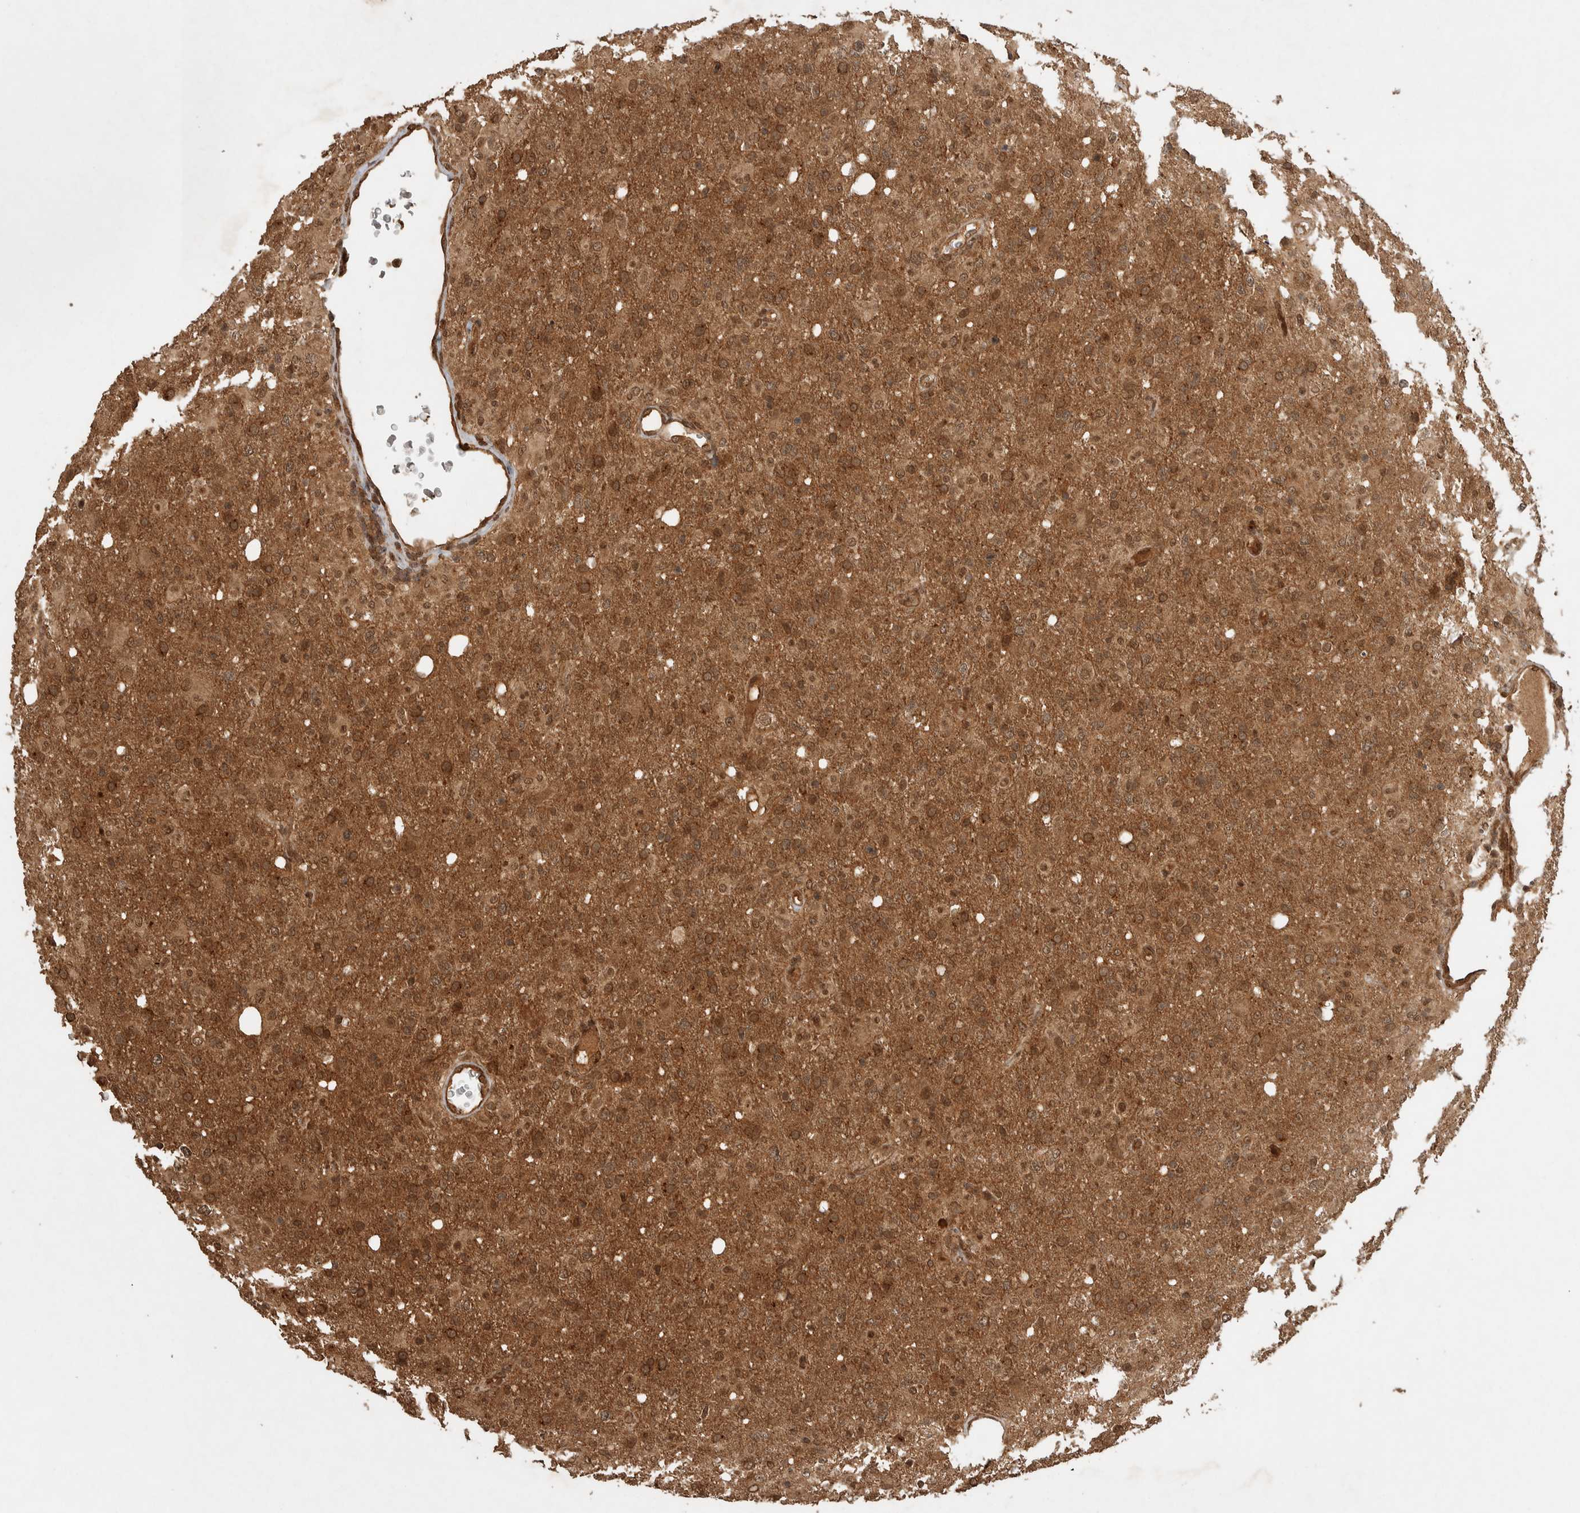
{"staining": {"intensity": "moderate", "quantity": ">75%", "location": "cytoplasmic/membranous"}, "tissue": "glioma", "cell_type": "Tumor cells", "image_type": "cancer", "snomed": [{"axis": "morphology", "description": "Glioma, malignant, High grade"}, {"axis": "topography", "description": "Brain"}], "caption": "This image demonstrates immunohistochemistry (IHC) staining of human malignant high-grade glioma, with medium moderate cytoplasmic/membranous staining in approximately >75% of tumor cells.", "gene": "CNTROB", "patient": {"sex": "female", "age": 57}}